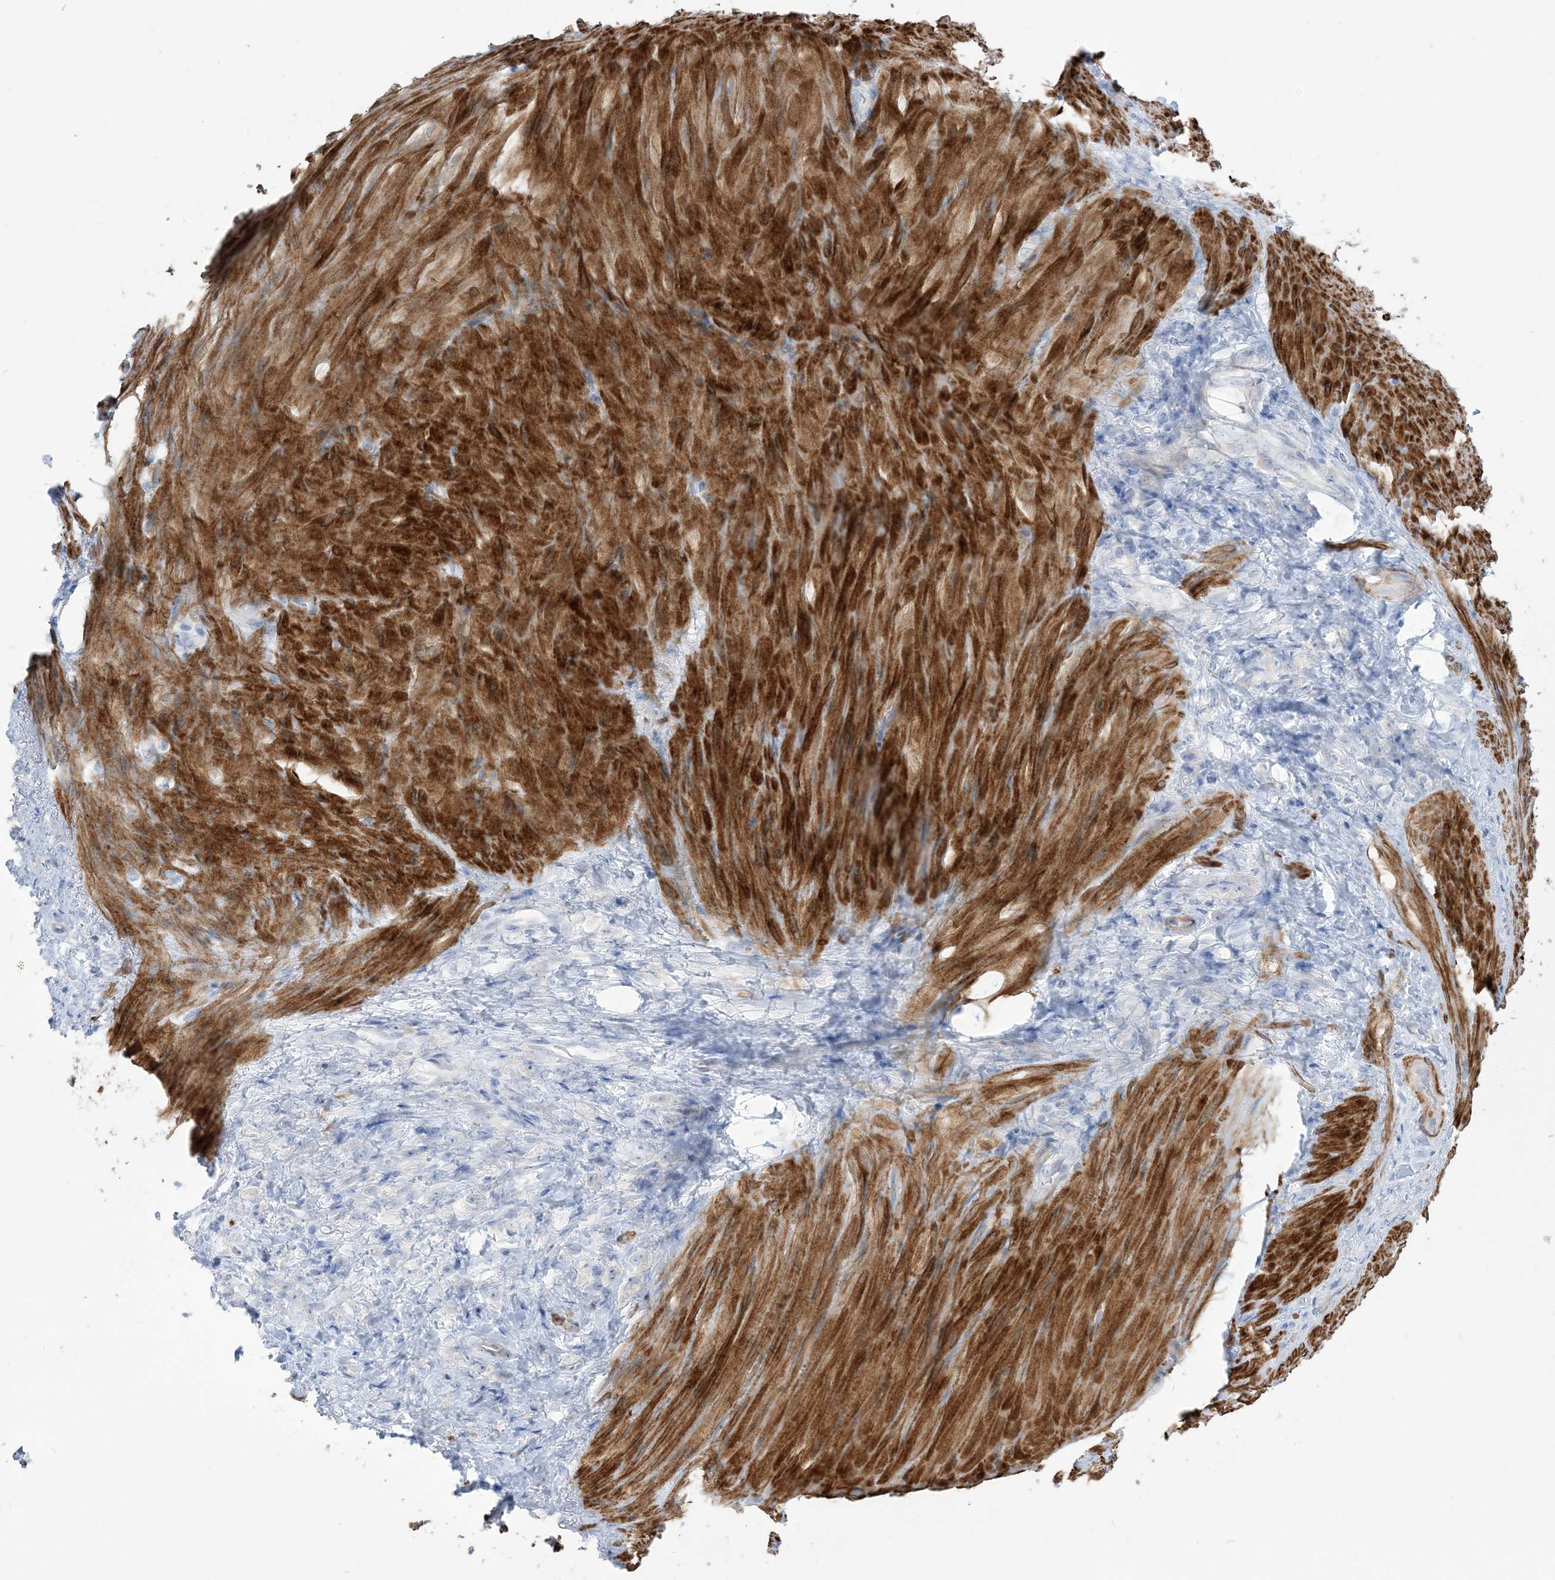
{"staining": {"intensity": "negative", "quantity": "none", "location": "none"}, "tissue": "stomach cancer", "cell_type": "Tumor cells", "image_type": "cancer", "snomed": [{"axis": "morphology", "description": "Normal tissue, NOS"}, {"axis": "morphology", "description": "Adenocarcinoma, NOS"}, {"axis": "topography", "description": "Stomach"}], "caption": "High power microscopy micrograph of an IHC histopathology image of stomach cancer, revealing no significant staining in tumor cells.", "gene": "MARS2", "patient": {"sex": "male", "age": 82}}